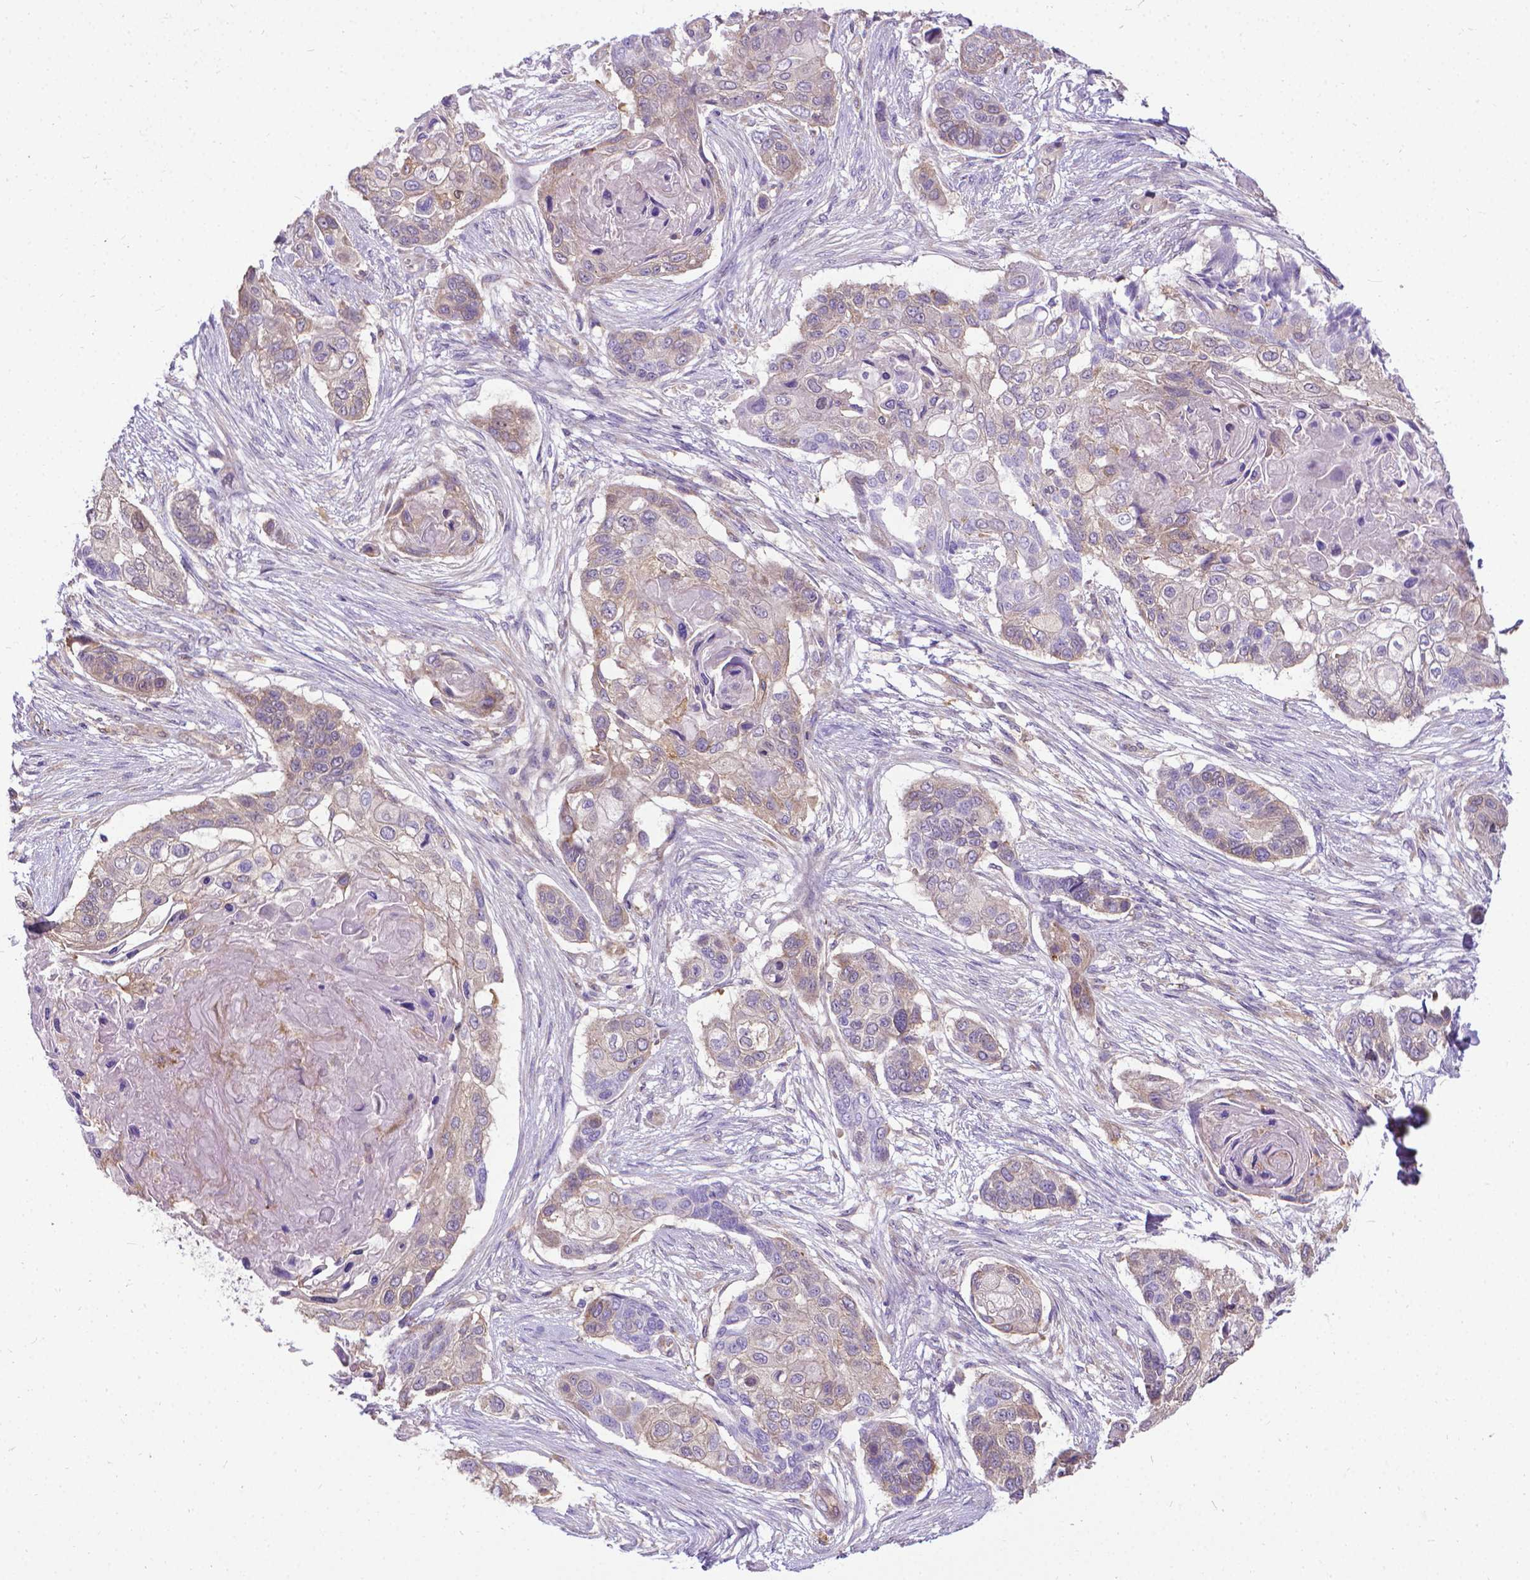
{"staining": {"intensity": "weak", "quantity": "<25%", "location": "cytoplasmic/membranous"}, "tissue": "lung cancer", "cell_type": "Tumor cells", "image_type": "cancer", "snomed": [{"axis": "morphology", "description": "Squamous cell carcinoma, NOS"}, {"axis": "topography", "description": "Lung"}], "caption": "An immunohistochemistry (IHC) micrograph of lung squamous cell carcinoma is shown. There is no staining in tumor cells of lung squamous cell carcinoma.", "gene": "CFAP299", "patient": {"sex": "male", "age": 69}}